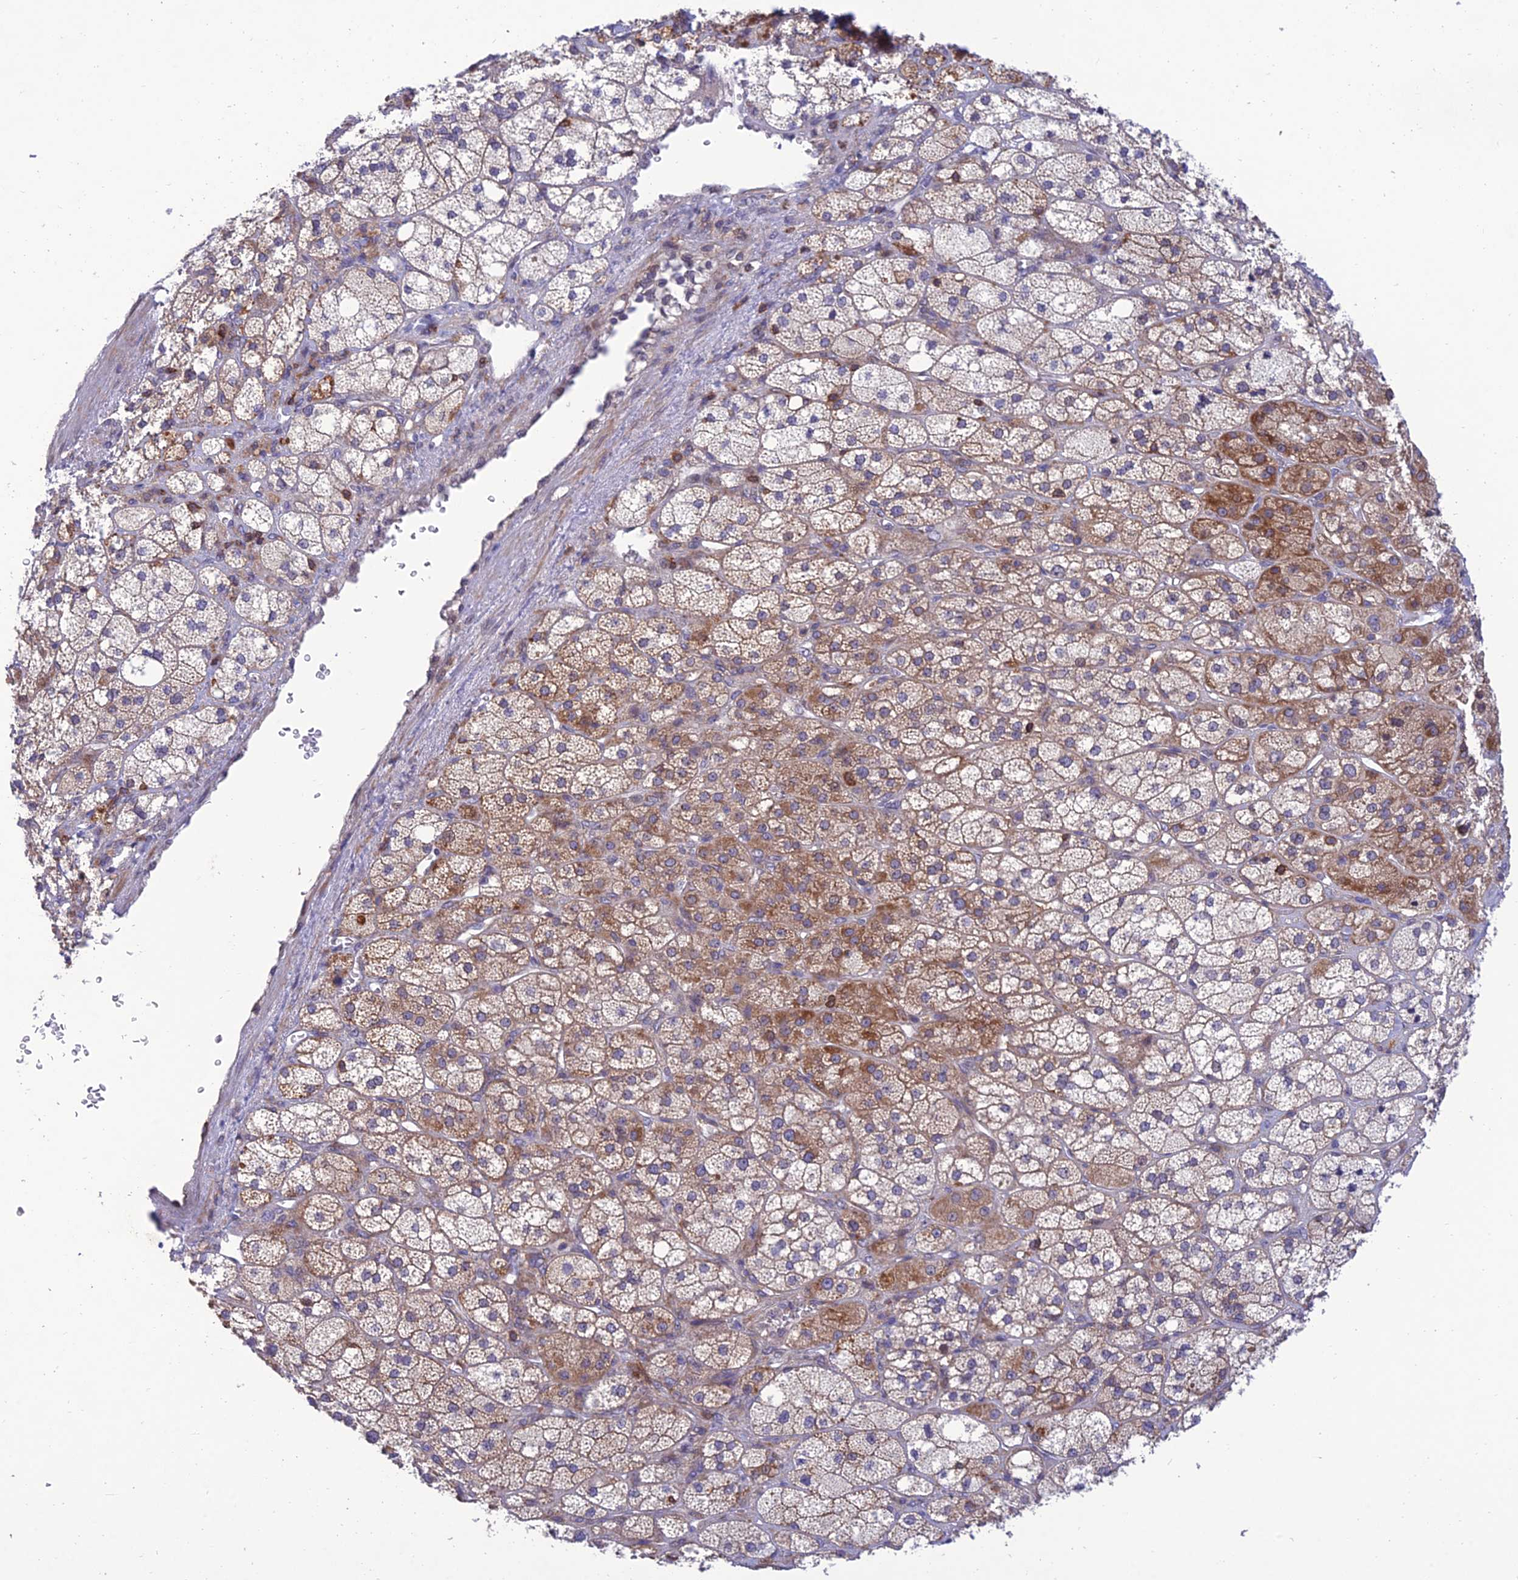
{"staining": {"intensity": "moderate", "quantity": "25%-75%", "location": "cytoplasmic/membranous"}, "tissue": "adrenal gland", "cell_type": "Glandular cells", "image_type": "normal", "snomed": [{"axis": "morphology", "description": "Normal tissue, NOS"}, {"axis": "topography", "description": "Adrenal gland"}], "caption": "An immunohistochemistry (IHC) image of benign tissue is shown. Protein staining in brown highlights moderate cytoplasmic/membranous positivity in adrenal gland within glandular cells. (brown staining indicates protein expression, while blue staining denotes nuclei).", "gene": "FAM76A", "patient": {"sex": "male", "age": 61}}